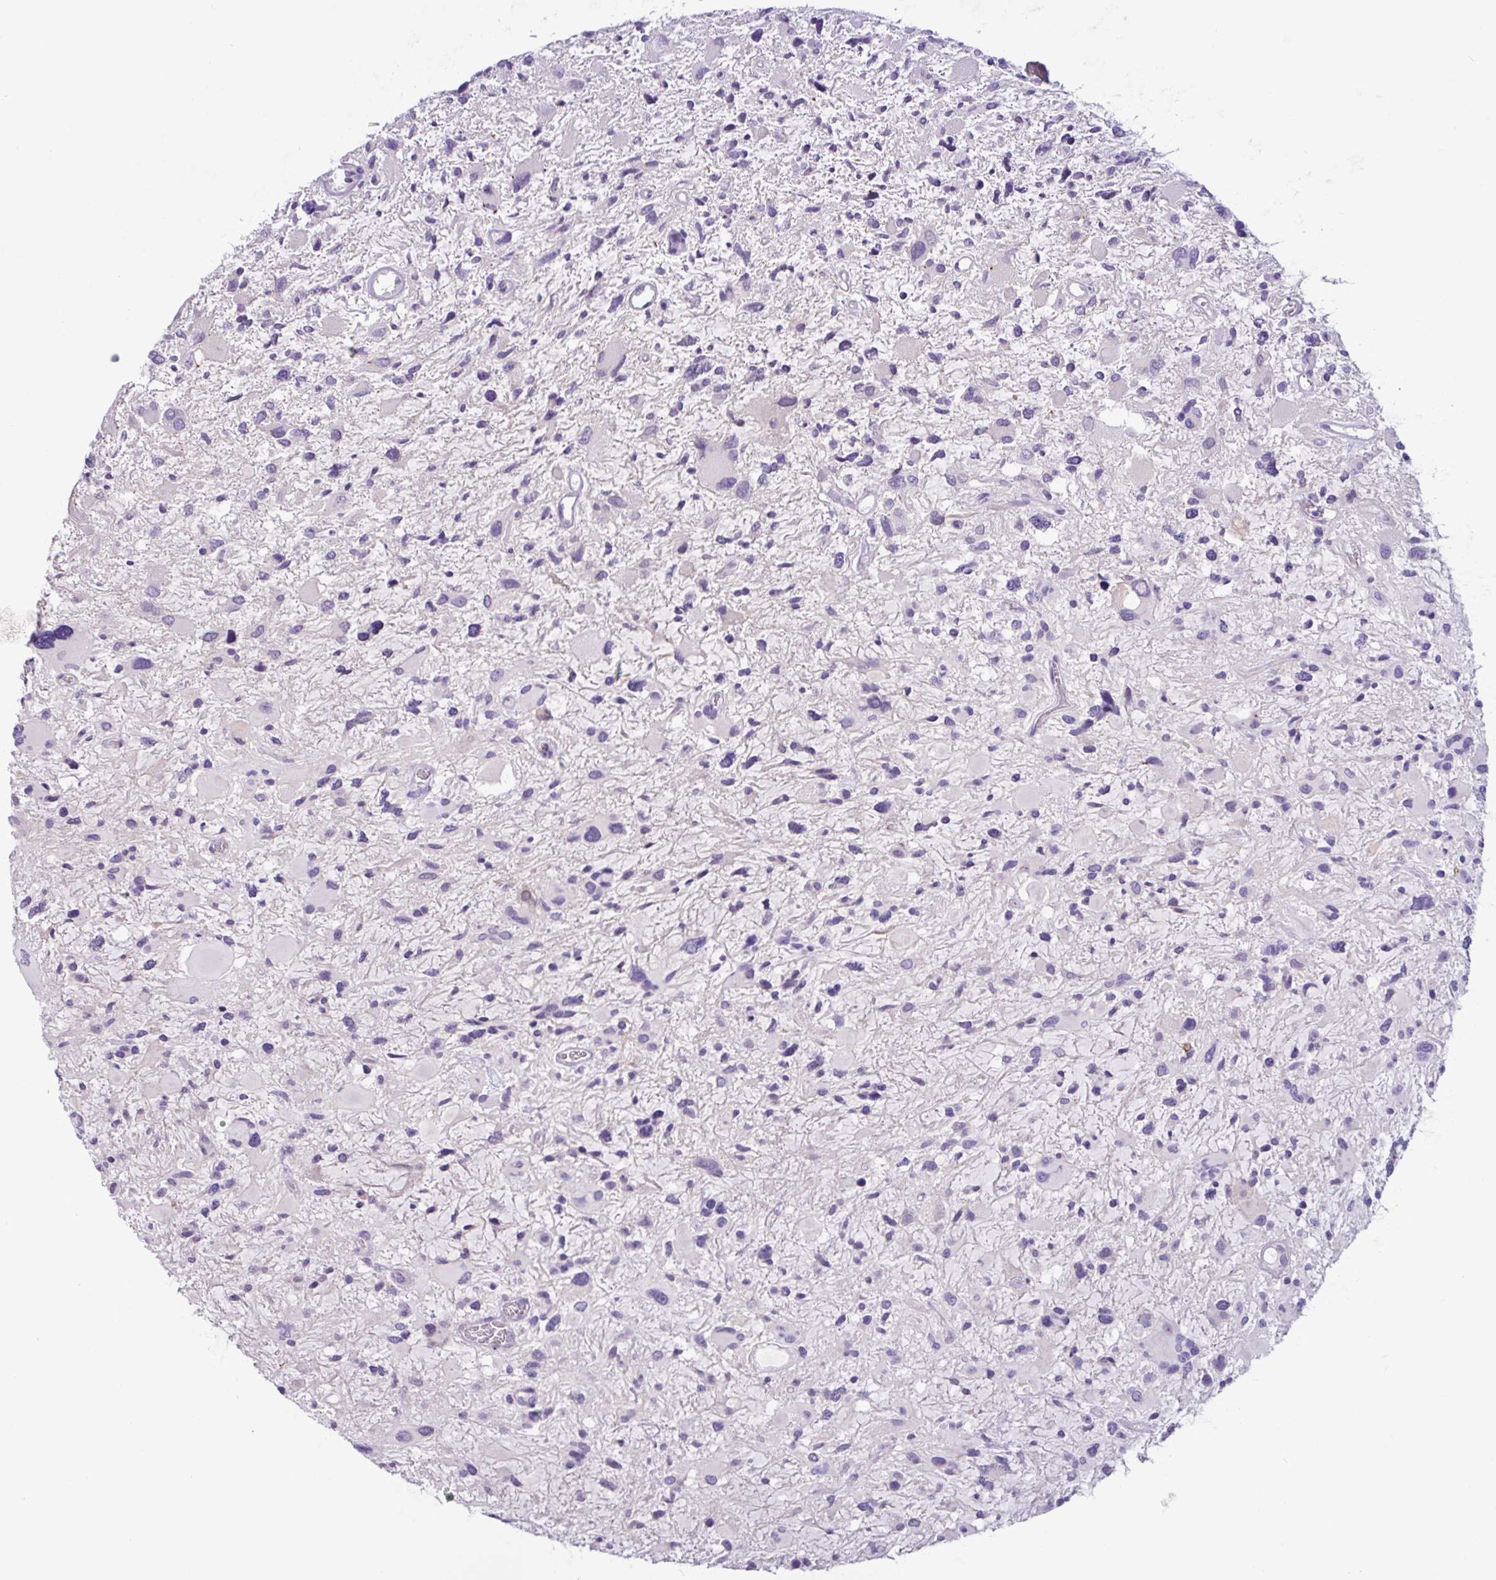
{"staining": {"intensity": "negative", "quantity": "none", "location": "none"}, "tissue": "glioma", "cell_type": "Tumor cells", "image_type": "cancer", "snomed": [{"axis": "morphology", "description": "Glioma, malignant, High grade"}, {"axis": "topography", "description": "Brain"}], "caption": "Immunohistochemistry (IHC) histopathology image of neoplastic tissue: human malignant glioma (high-grade) stained with DAB (3,3'-diaminobenzidine) shows no significant protein staining in tumor cells.", "gene": "PNLDC1", "patient": {"sex": "female", "age": 11}}